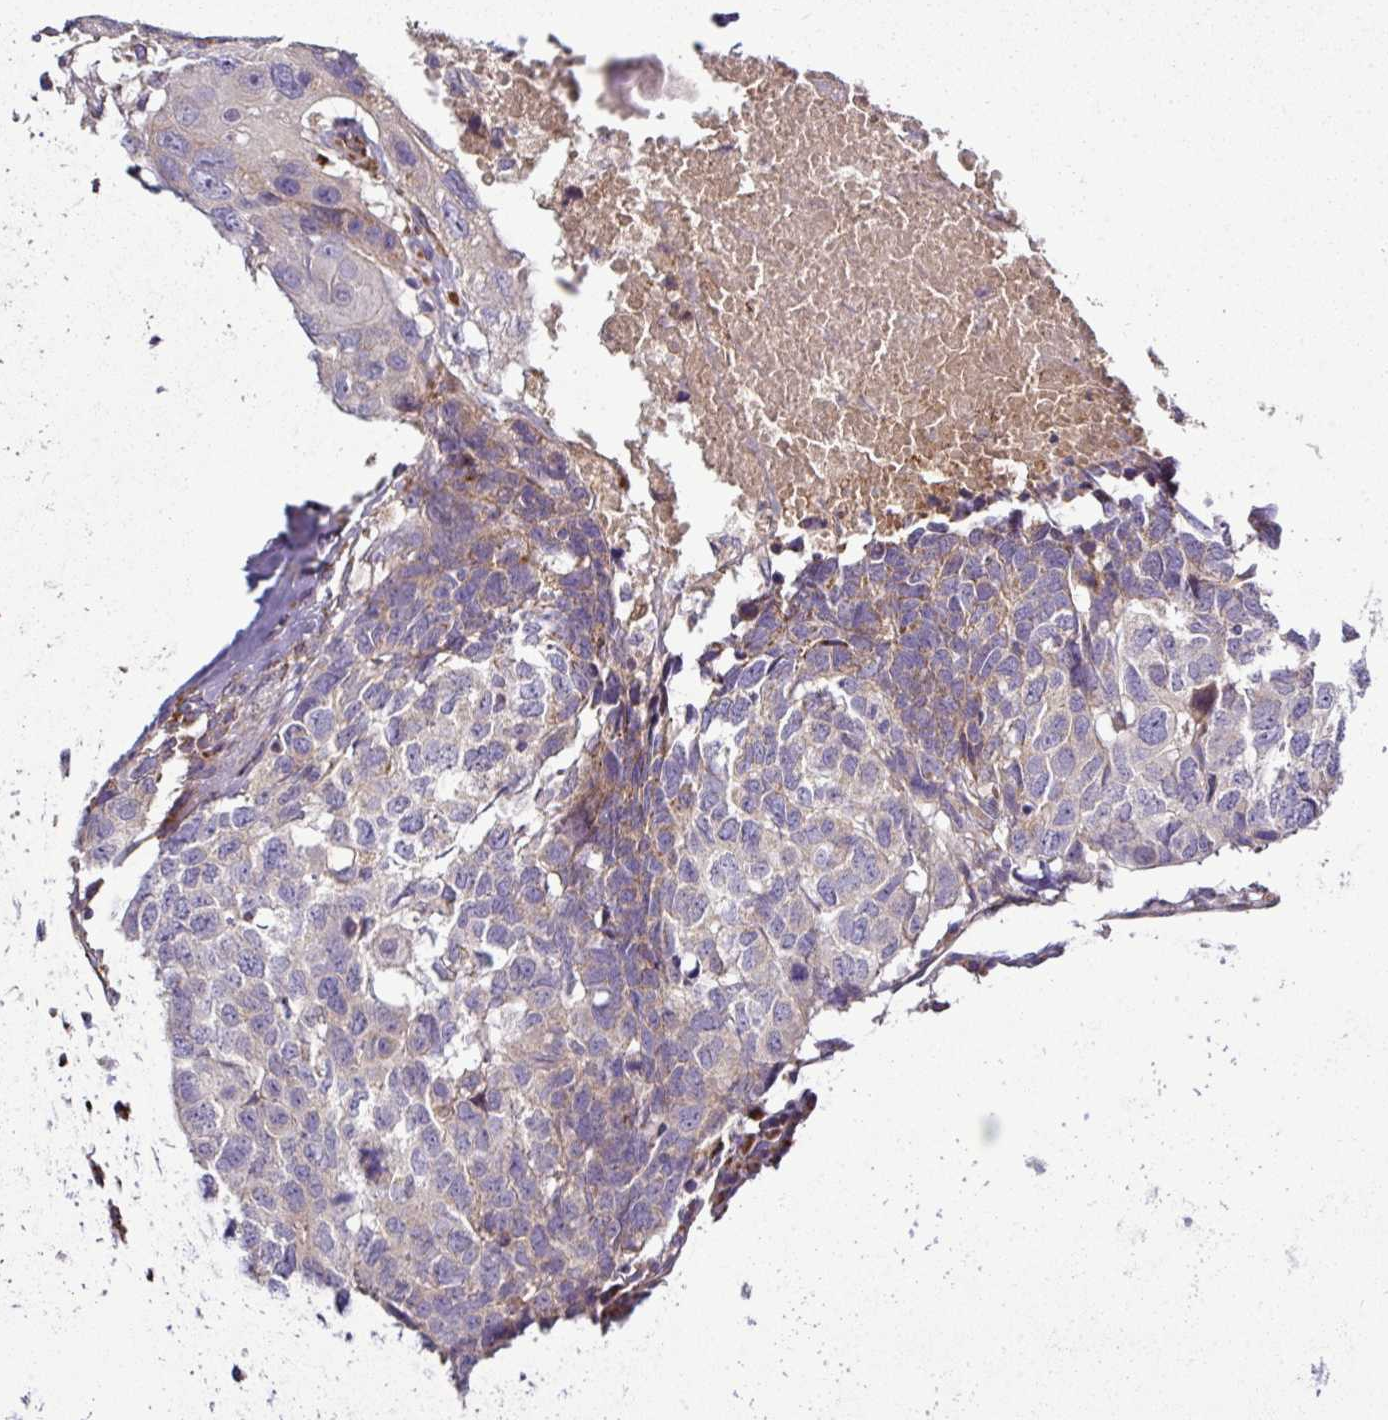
{"staining": {"intensity": "weak", "quantity": "<25%", "location": "cytoplasmic/membranous"}, "tissue": "head and neck cancer", "cell_type": "Tumor cells", "image_type": "cancer", "snomed": [{"axis": "morphology", "description": "Squamous cell carcinoma, NOS"}, {"axis": "topography", "description": "Head-Neck"}], "caption": "An image of human head and neck squamous cell carcinoma is negative for staining in tumor cells.", "gene": "GAN", "patient": {"sex": "male", "age": 66}}